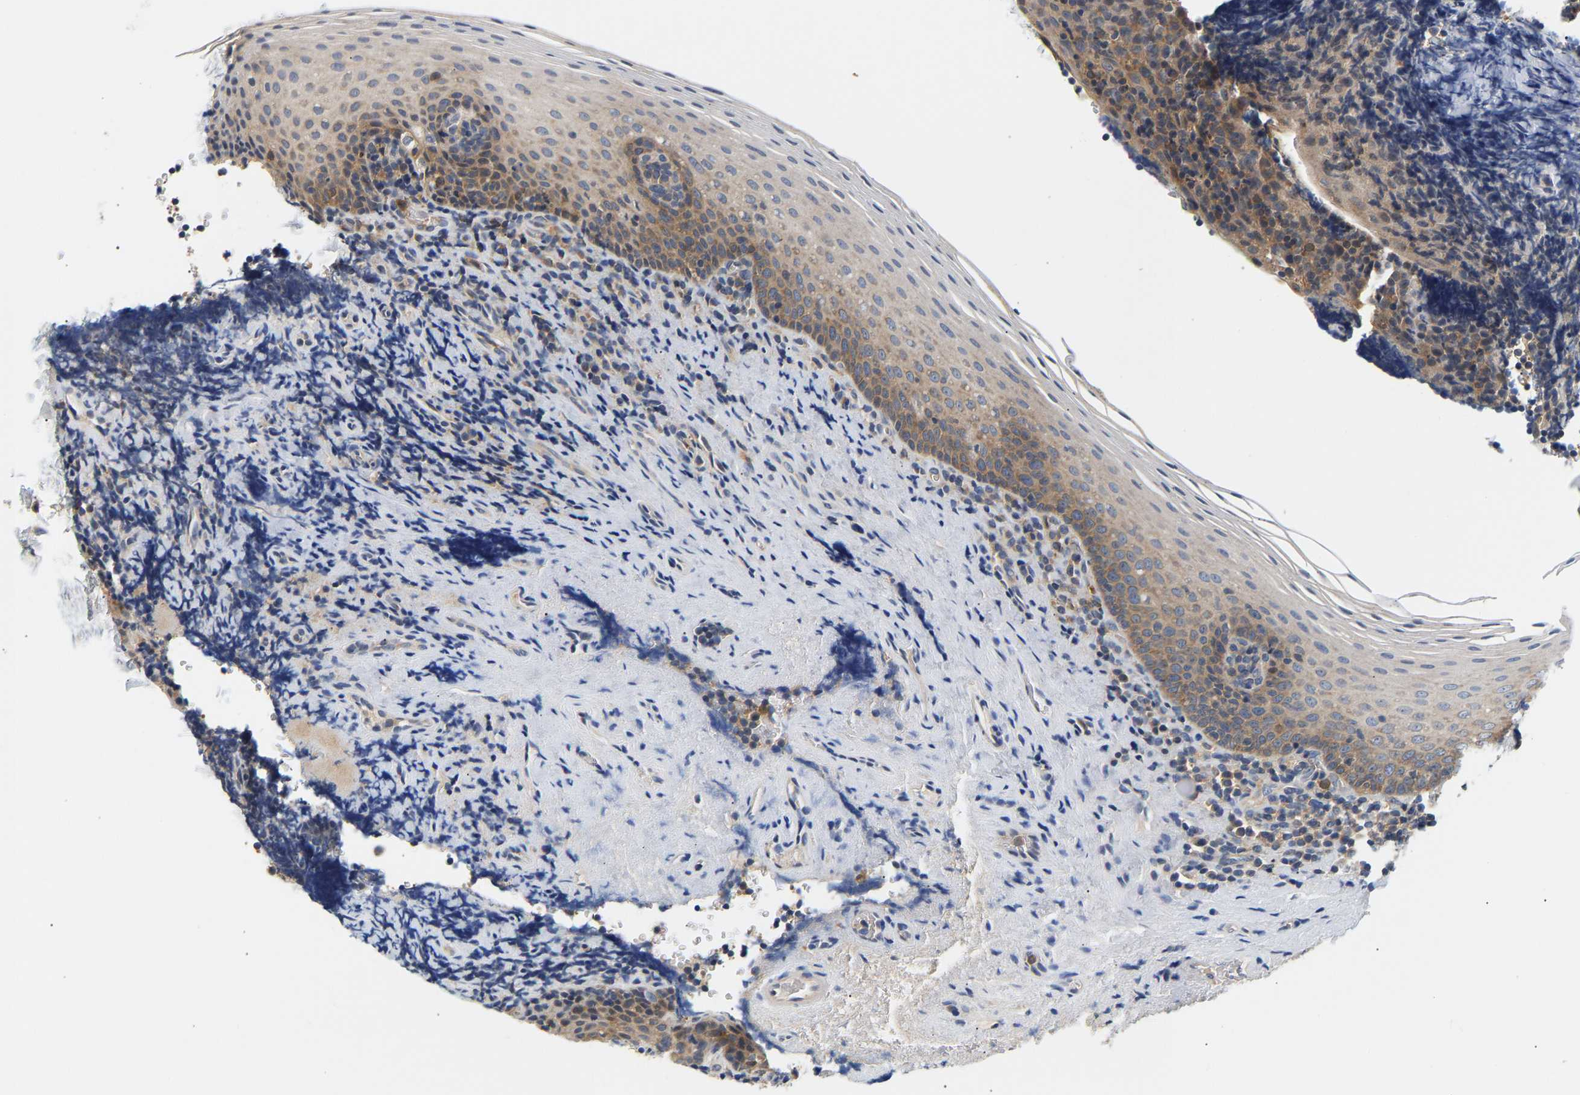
{"staining": {"intensity": "weak", "quantity": ">75%", "location": "cytoplasmic/membranous"}, "tissue": "tonsil", "cell_type": "Germinal center cells", "image_type": "normal", "snomed": [{"axis": "morphology", "description": "Normal tissue, NOS"}, {"axis": "morphology", "description": "Inflammation, NOS"}, {"axis": "topography", "description": "Tonsil"}], "caption": "Protein analysis of normal tonsil displays weak cytoplasmic/membranous staining in approximately >75% of germinal center cells.", "gene": "PPID", "patient": {"sex": "female", "age": 31}}